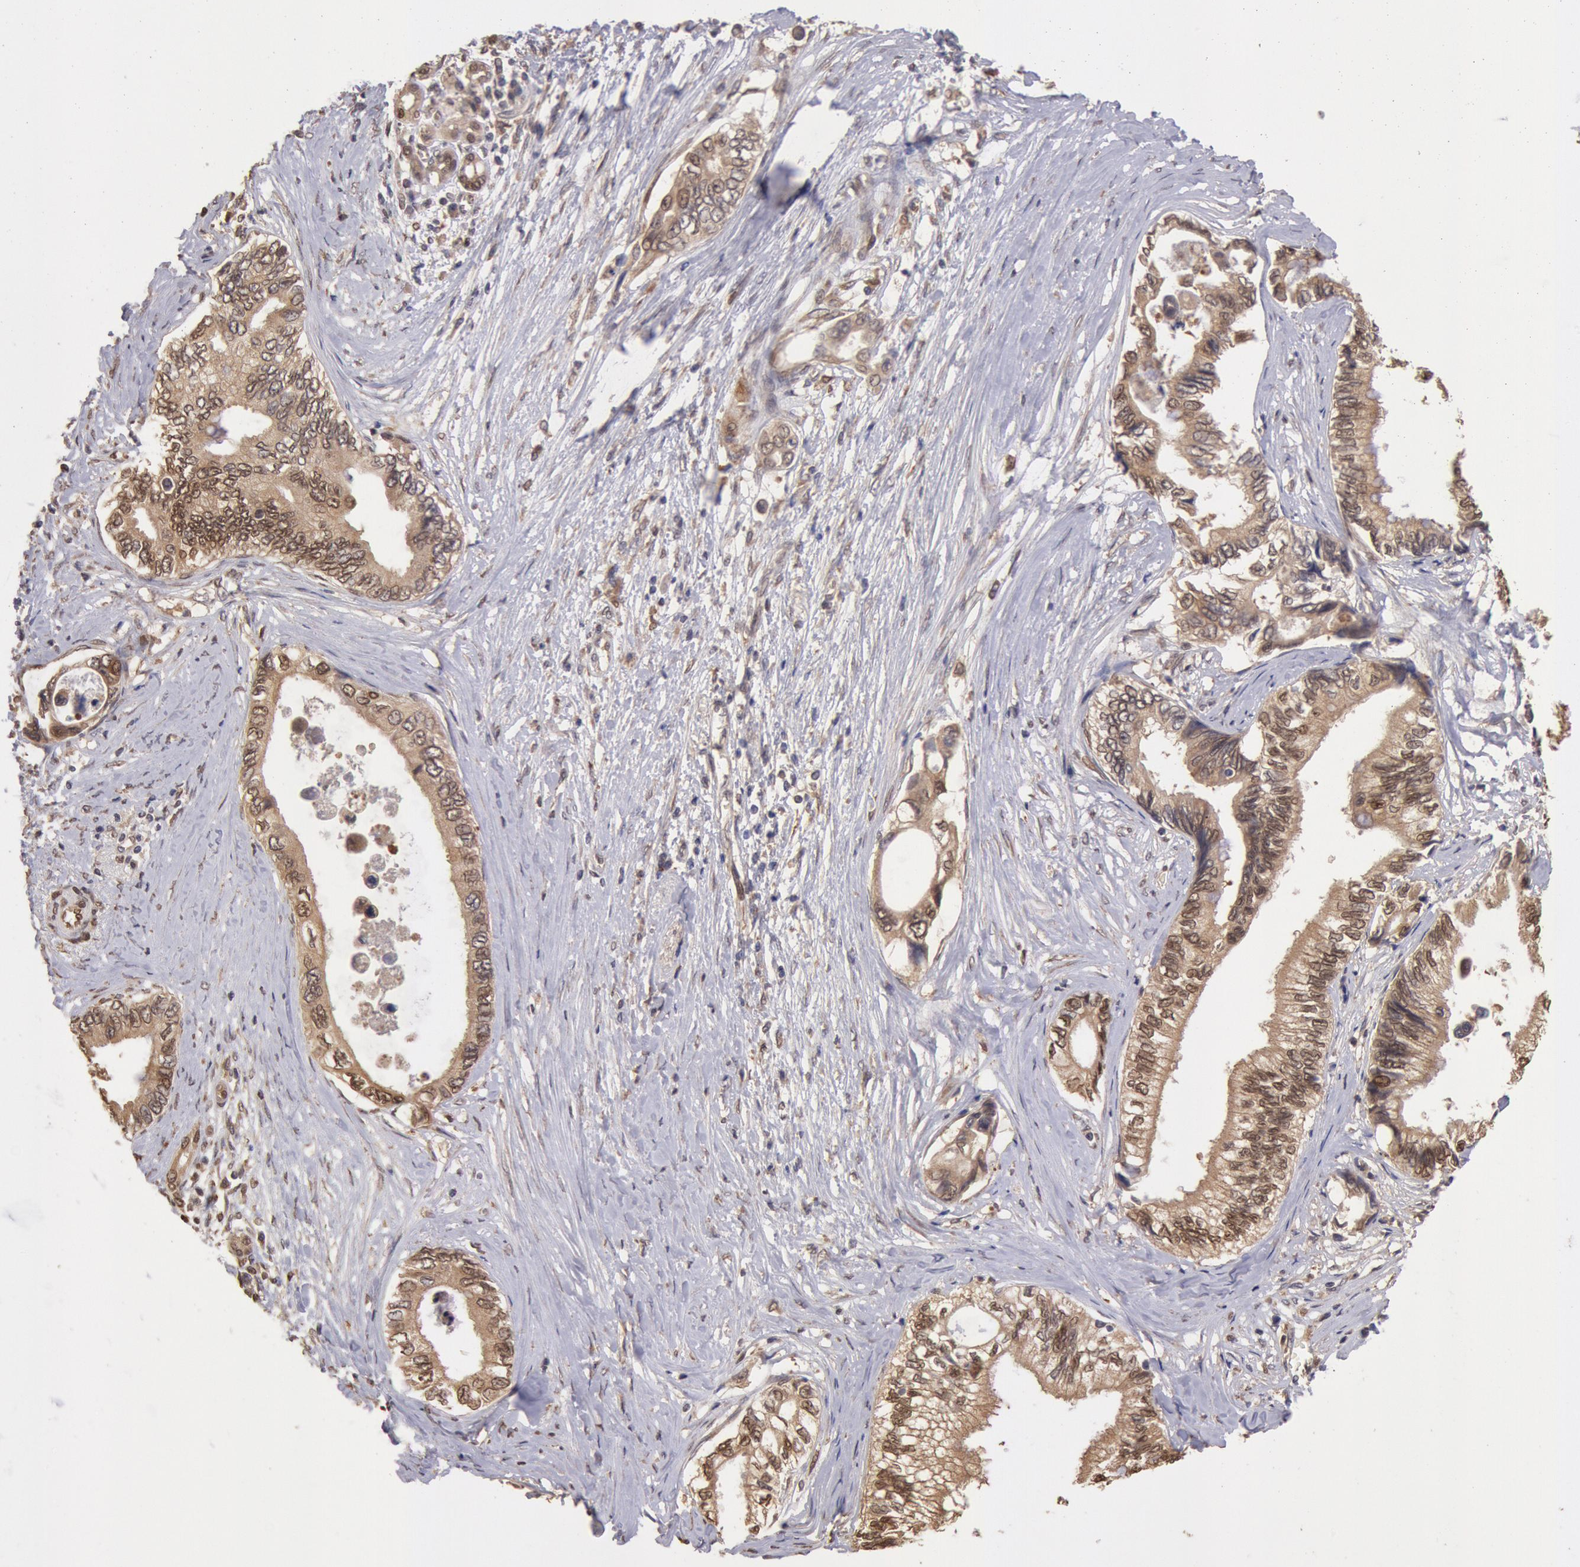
{"staining": {"intensity": "moderate", "quantity": ">75%", "location": "cytoplasmic/membranous,nuclear"}, "tissue": "pancreatic cancer", "cell_type": "Tumor cells", "image_type": "cancer", "snomed": [{"axis": "morphology", "description": "Adenocarcinoma, NOS"}, {"axis": "topography", "description": "Pancreas"}], "caption": "A brown stain shows moderate cytoplasmic/membranous and nuclear positivity of a protein in human pancreatic cancer tumor cells.", "gene": "COMT", "patient": {"sex": "female", "age": 66}}